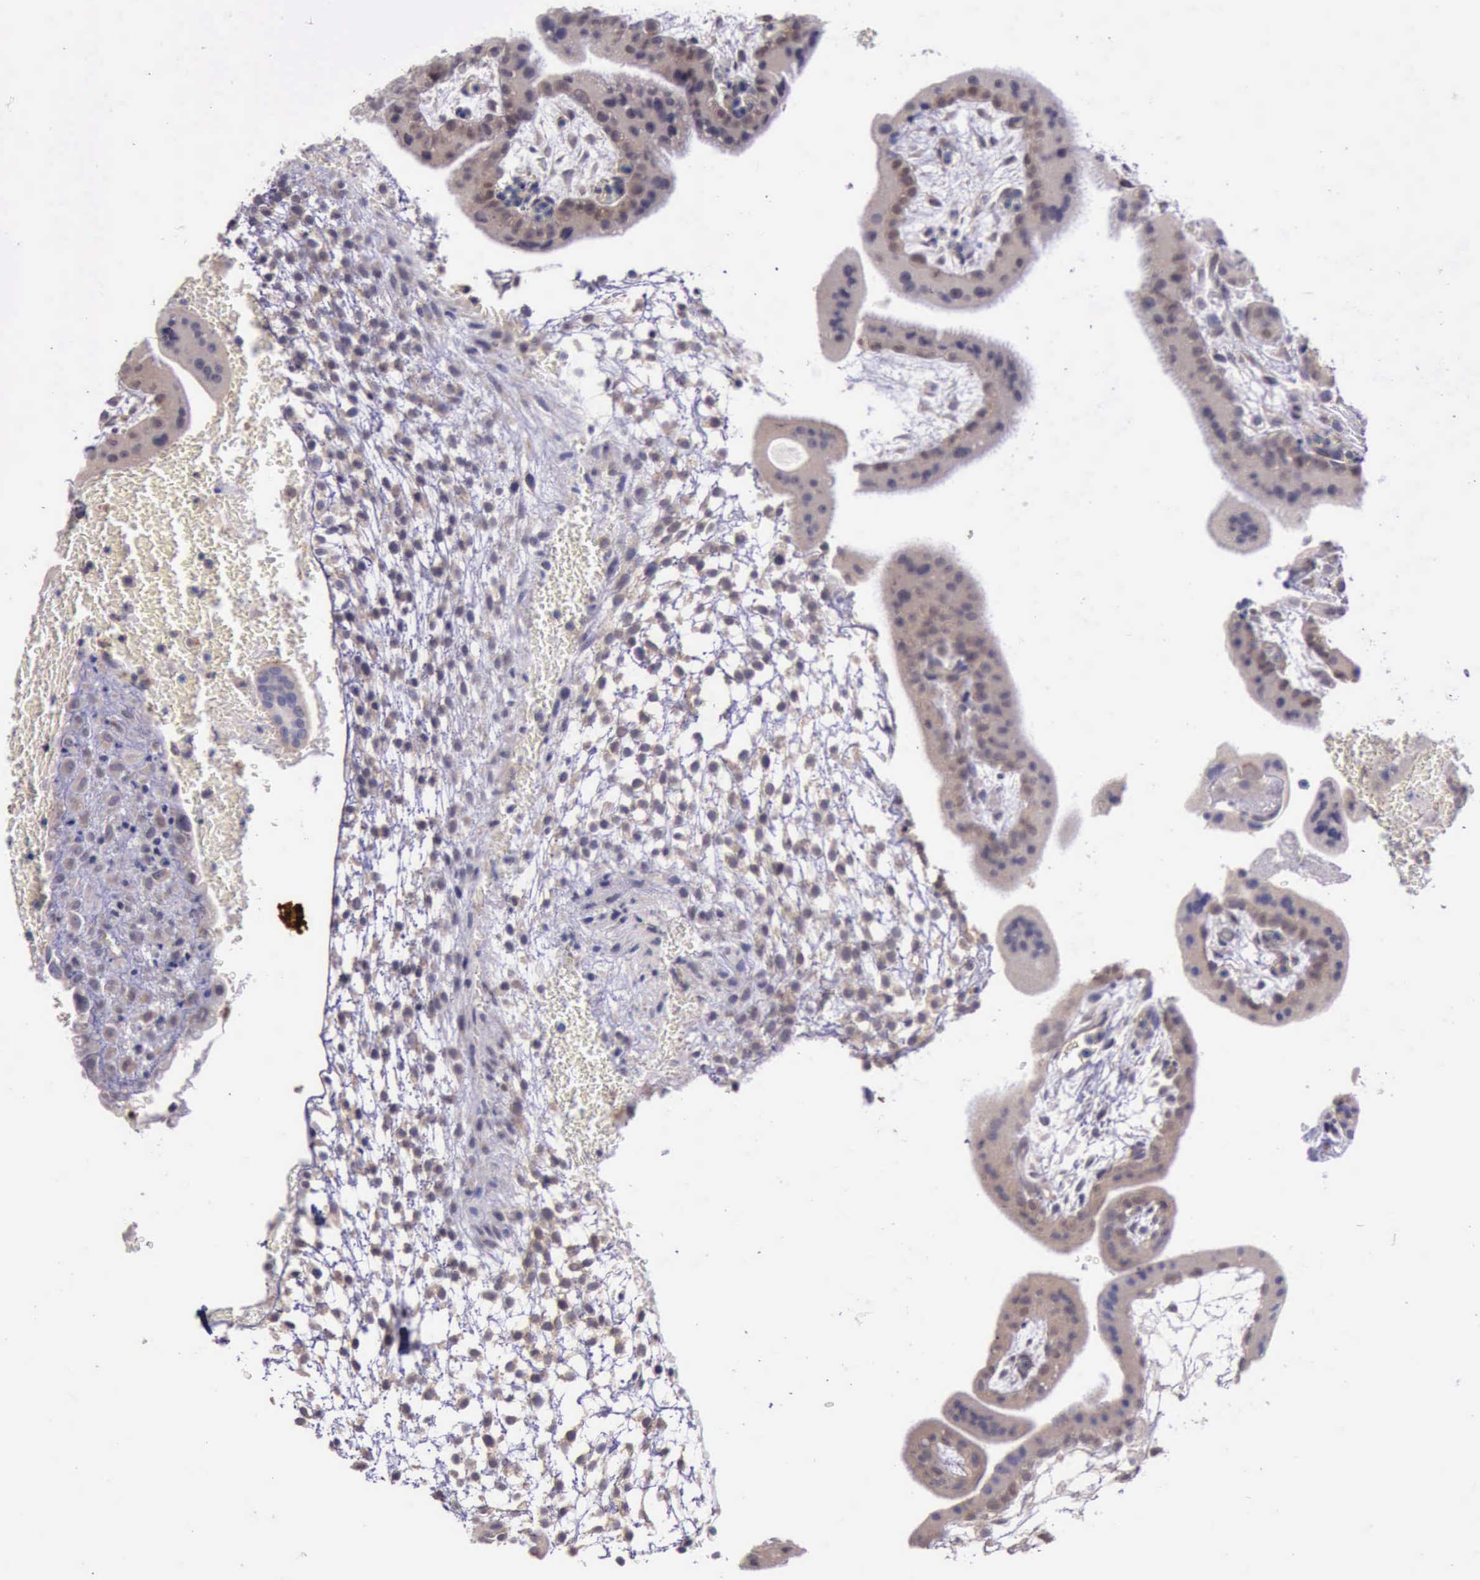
{"staining": {"intensity": "weak", "quantity": "25%-75%", "location": "cytoplasmic/membranous"}, "tissue": "placenta", "cell_type": "Decidual cells", "image_type": "normal", "snomed": [{"axis": "morphology", "description": "Normal tissue, NOS"}, {"axis": "topography", "description": "Placenta"}], "caption": "IHC photomicrograph of benign placenta stained for a protein (brown), which shows low levels of weak cytoplasmic/membranous staining in about 25%-75% of decidual cells.", "gene": "PLEK2", "patient": {"sex": "female", "age": 35}}